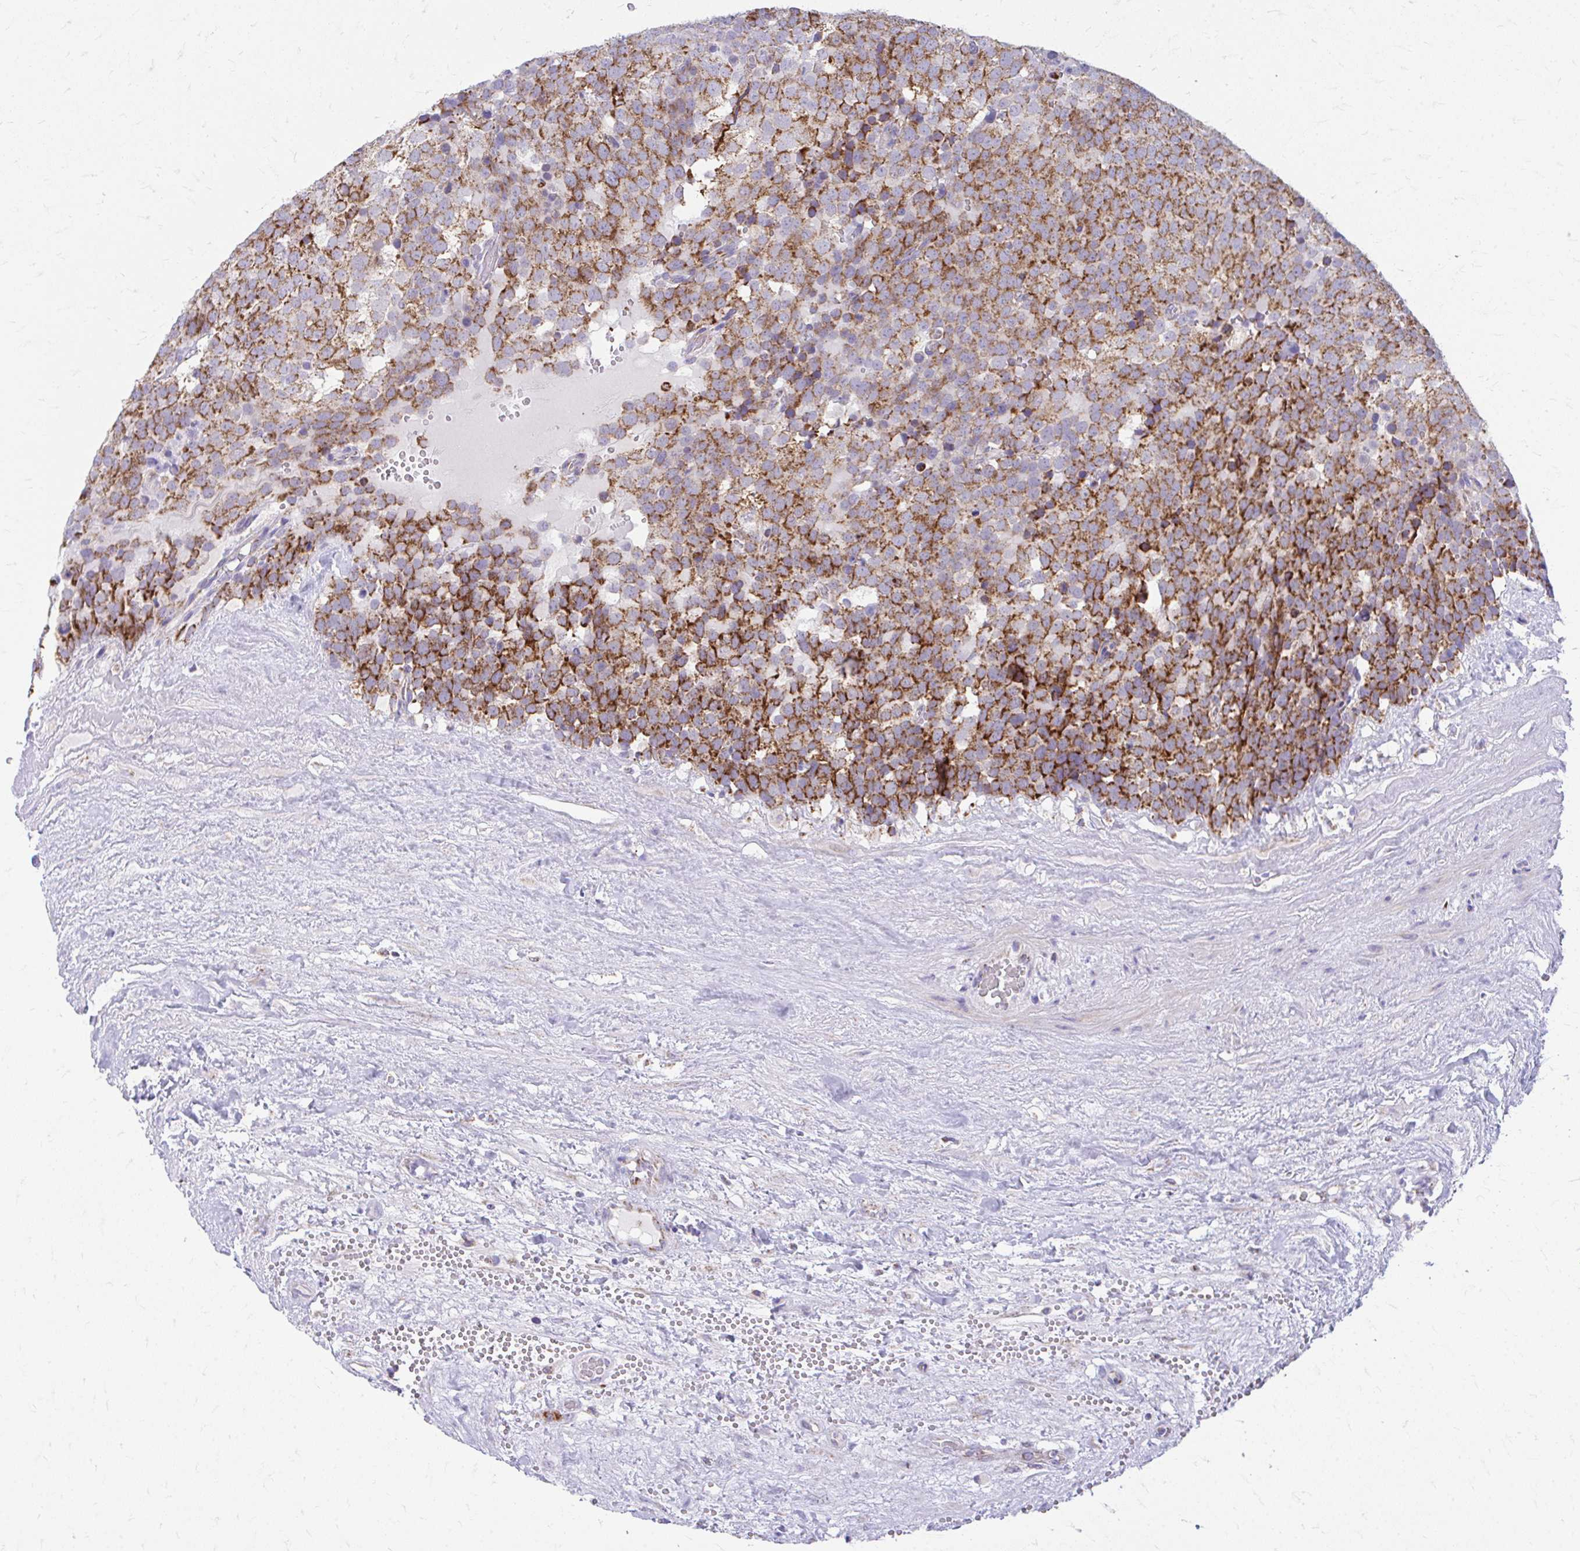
{"staining": {"intensity": "strong", "quantity": ">75%", "location": "cytoplasmic/membranous"}, "tissue": "testis cancer", "cell_type": "Tumor cells", "image_type": "cancer", "snomed": [{"axis": "morphology", "description": "Seminoma, NOS"}, {"axis": "topography", "description": "Testis"}], "caption": "Immunohistochemical staining of human testis seminoma displays high levels of strong cytoplasmic/membranous protein staining in approximately >75% of tumor cells.", "gene": "MRPL19", "patient": {"sex": "male", "age": 71}}